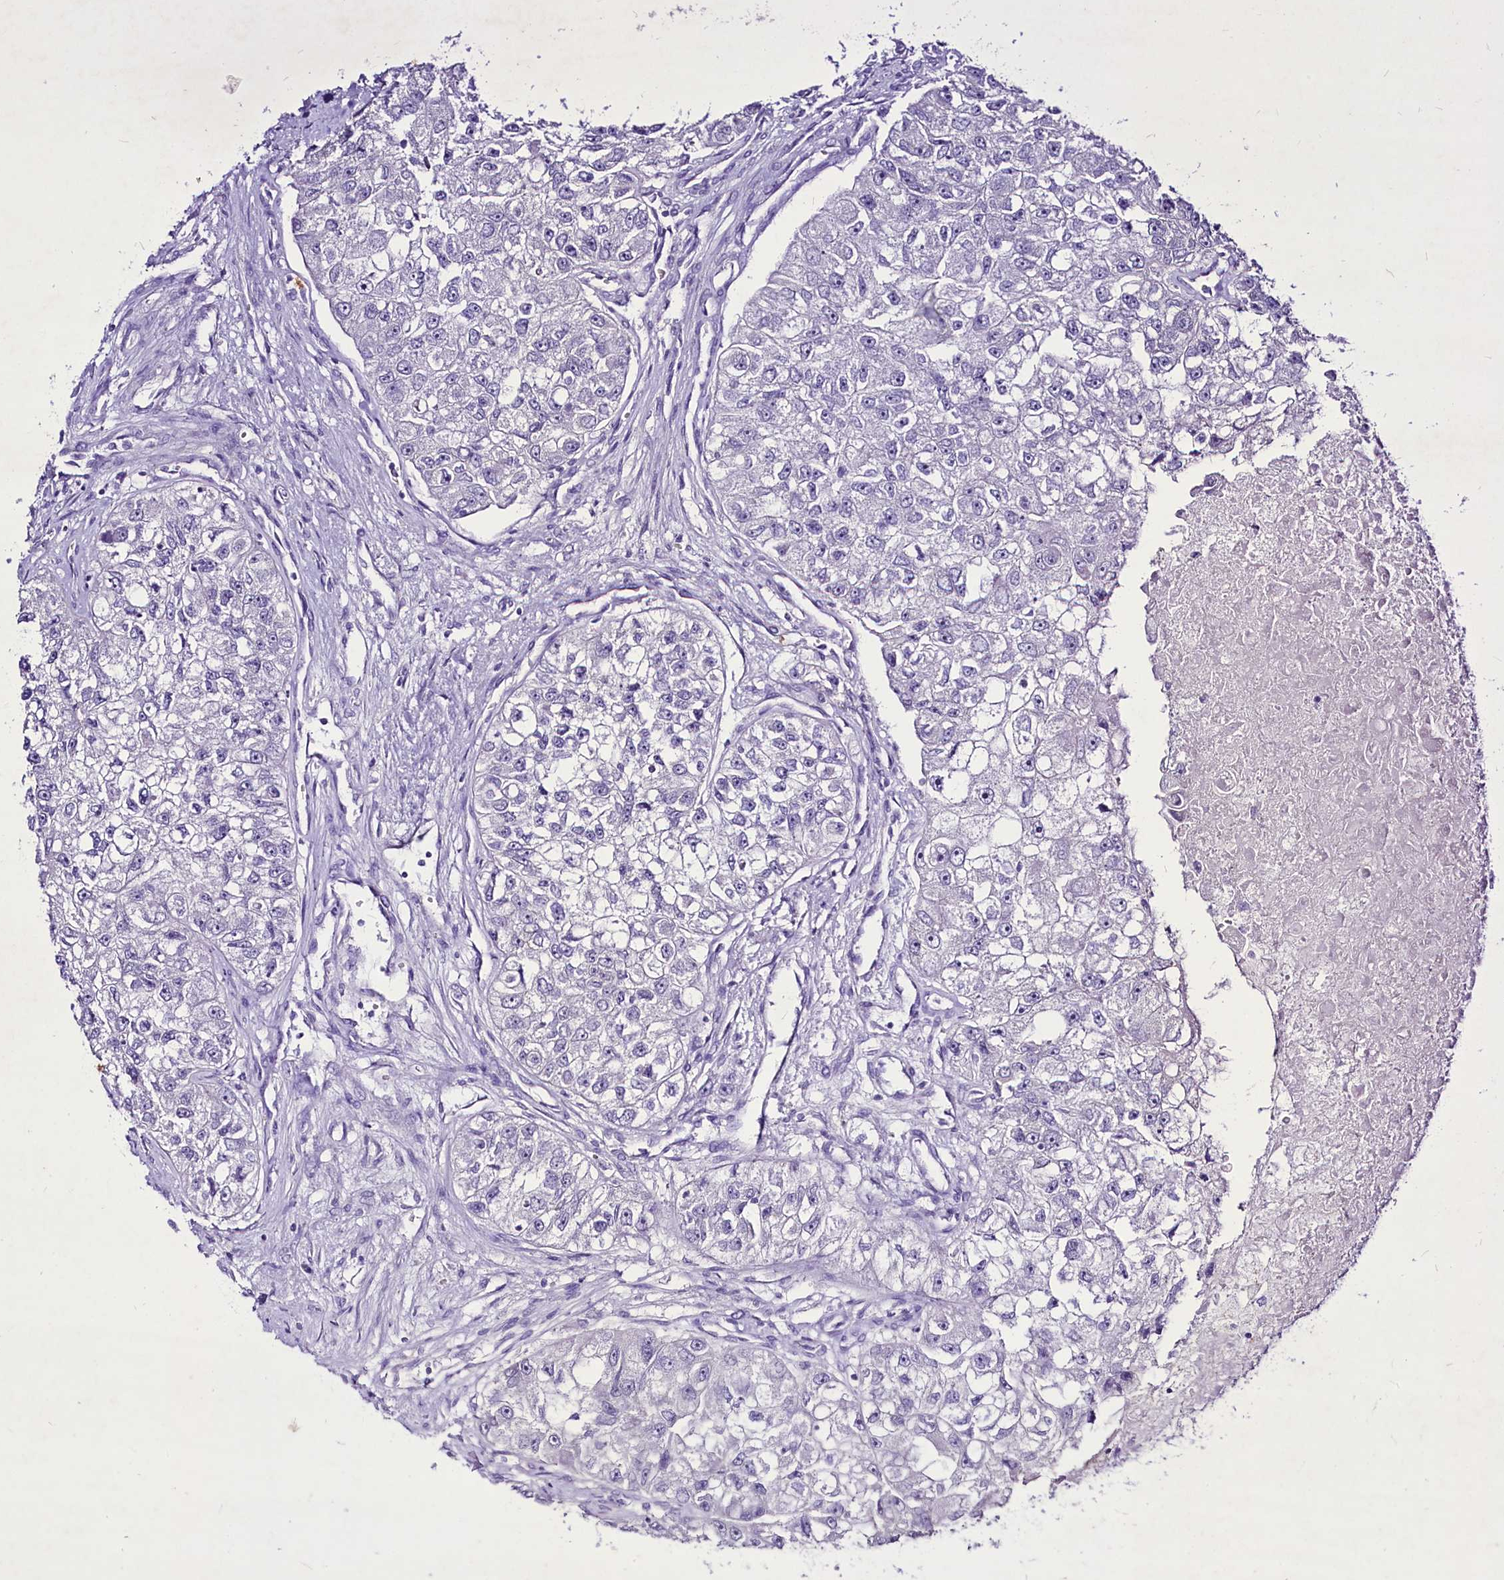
{"staining": {"intensity": "negative", "quantity": "none", "location": "none"}, "tissue": "renal cancer", "cell_type": "Tumor cells", "image_type": "cancer", "snomed": [{"axis": "morphology", "description": "Adenocarcinoma, NOS"}, {"axis": "topography", "description": "Kidney"}], "caption": "Tumor cells show no significant protein staining in renal cancer.", "gene": "FAM209B", "patient": {"sex": "male", "age": 63}}